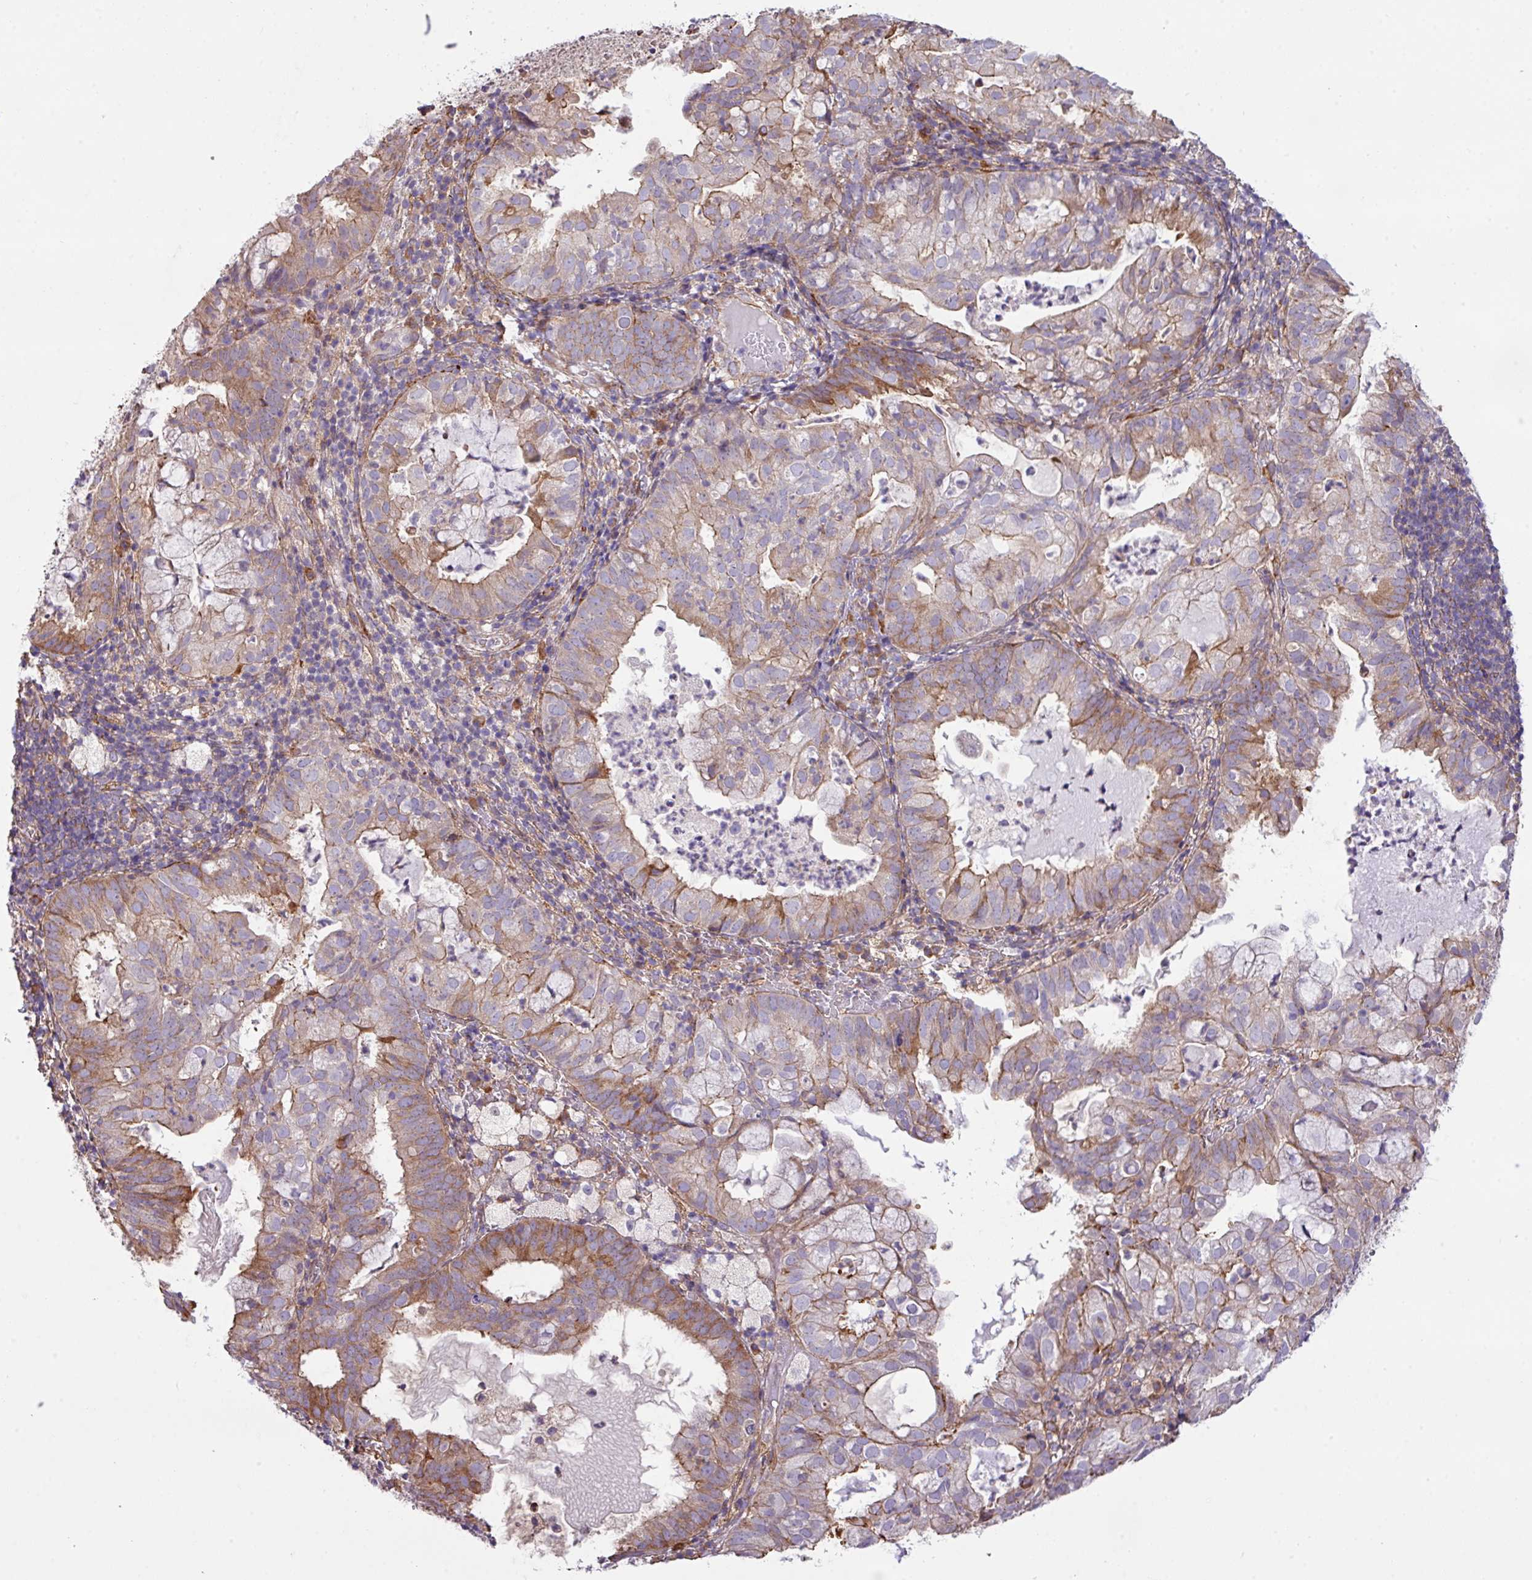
{"staining": {"intensity": "moderate", "quantity": "25%-75%", "location": "cytoplasmic/membranous"}, "tissue": "endometrial cancer", "cell_type": "Tumor cells", "image_type": "cancer", "snomed": [{"axis": "morphology", "description": "Adenocarcinoma, NOS"}, {"axis": "topography", "description": "Endometrium"}], "caption": "A brown stain labels moderate cytoplasmic/membranous positivity of a protein in endometrial adenocarcinoma tumor cells.", "gene": "LRRC41", "patient": {"sex": "female", "age": 80}}